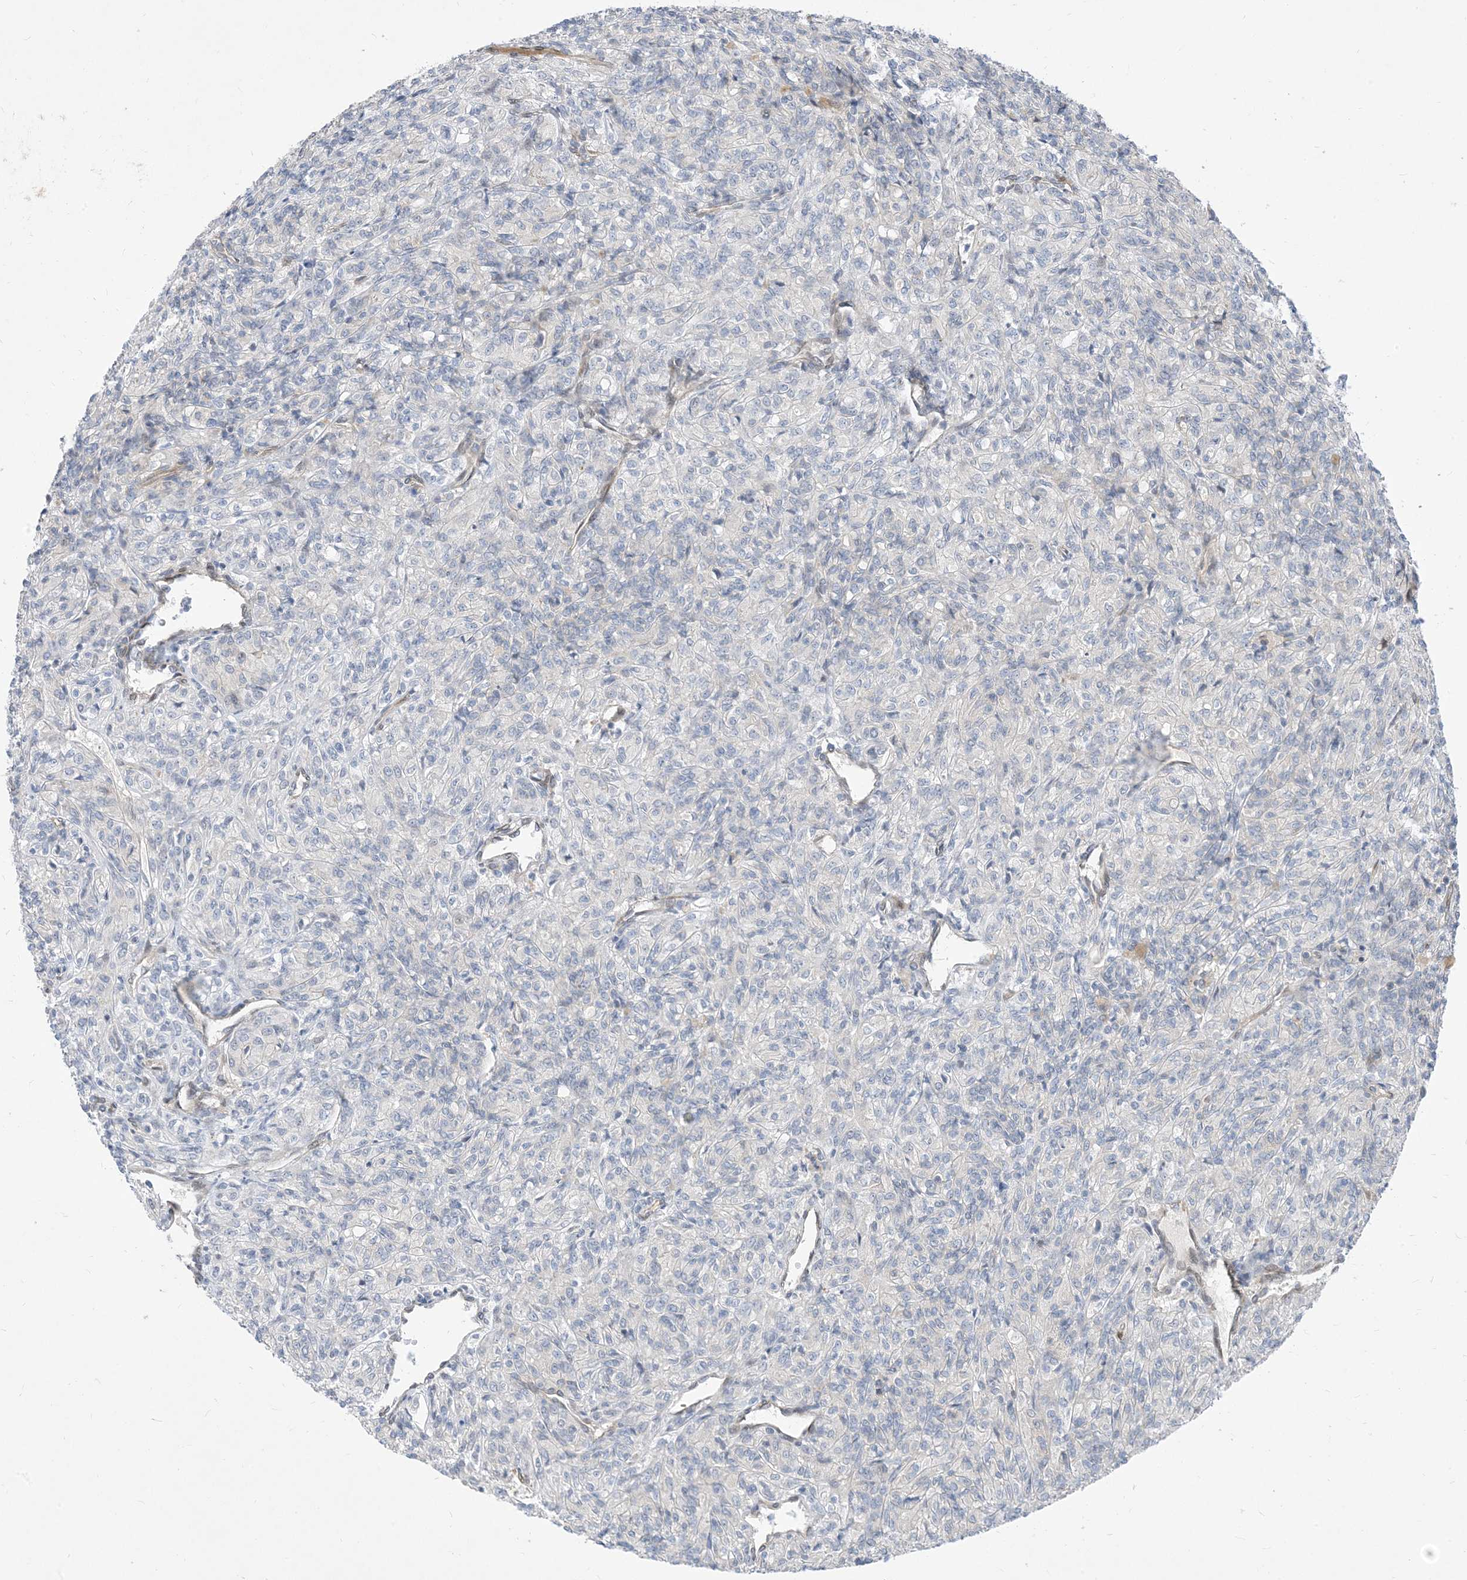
{"staining": {"intensity": "negative", "quantity": "none", "location": "none"}, "tissue": "renal cancer", "cell_type": "Tumor cells", "image_type": "cancer", "snomed": [{"axis": "morphology", "description": "Adenocarcinoma, NOS"}, {"axis": "topography", "description": "Kidney"}], "caption": "There is no significant positivity in tumor cells of renal cancer.", "gene": "TYSND1", "patient": {"sex": "male", "age": 77}}